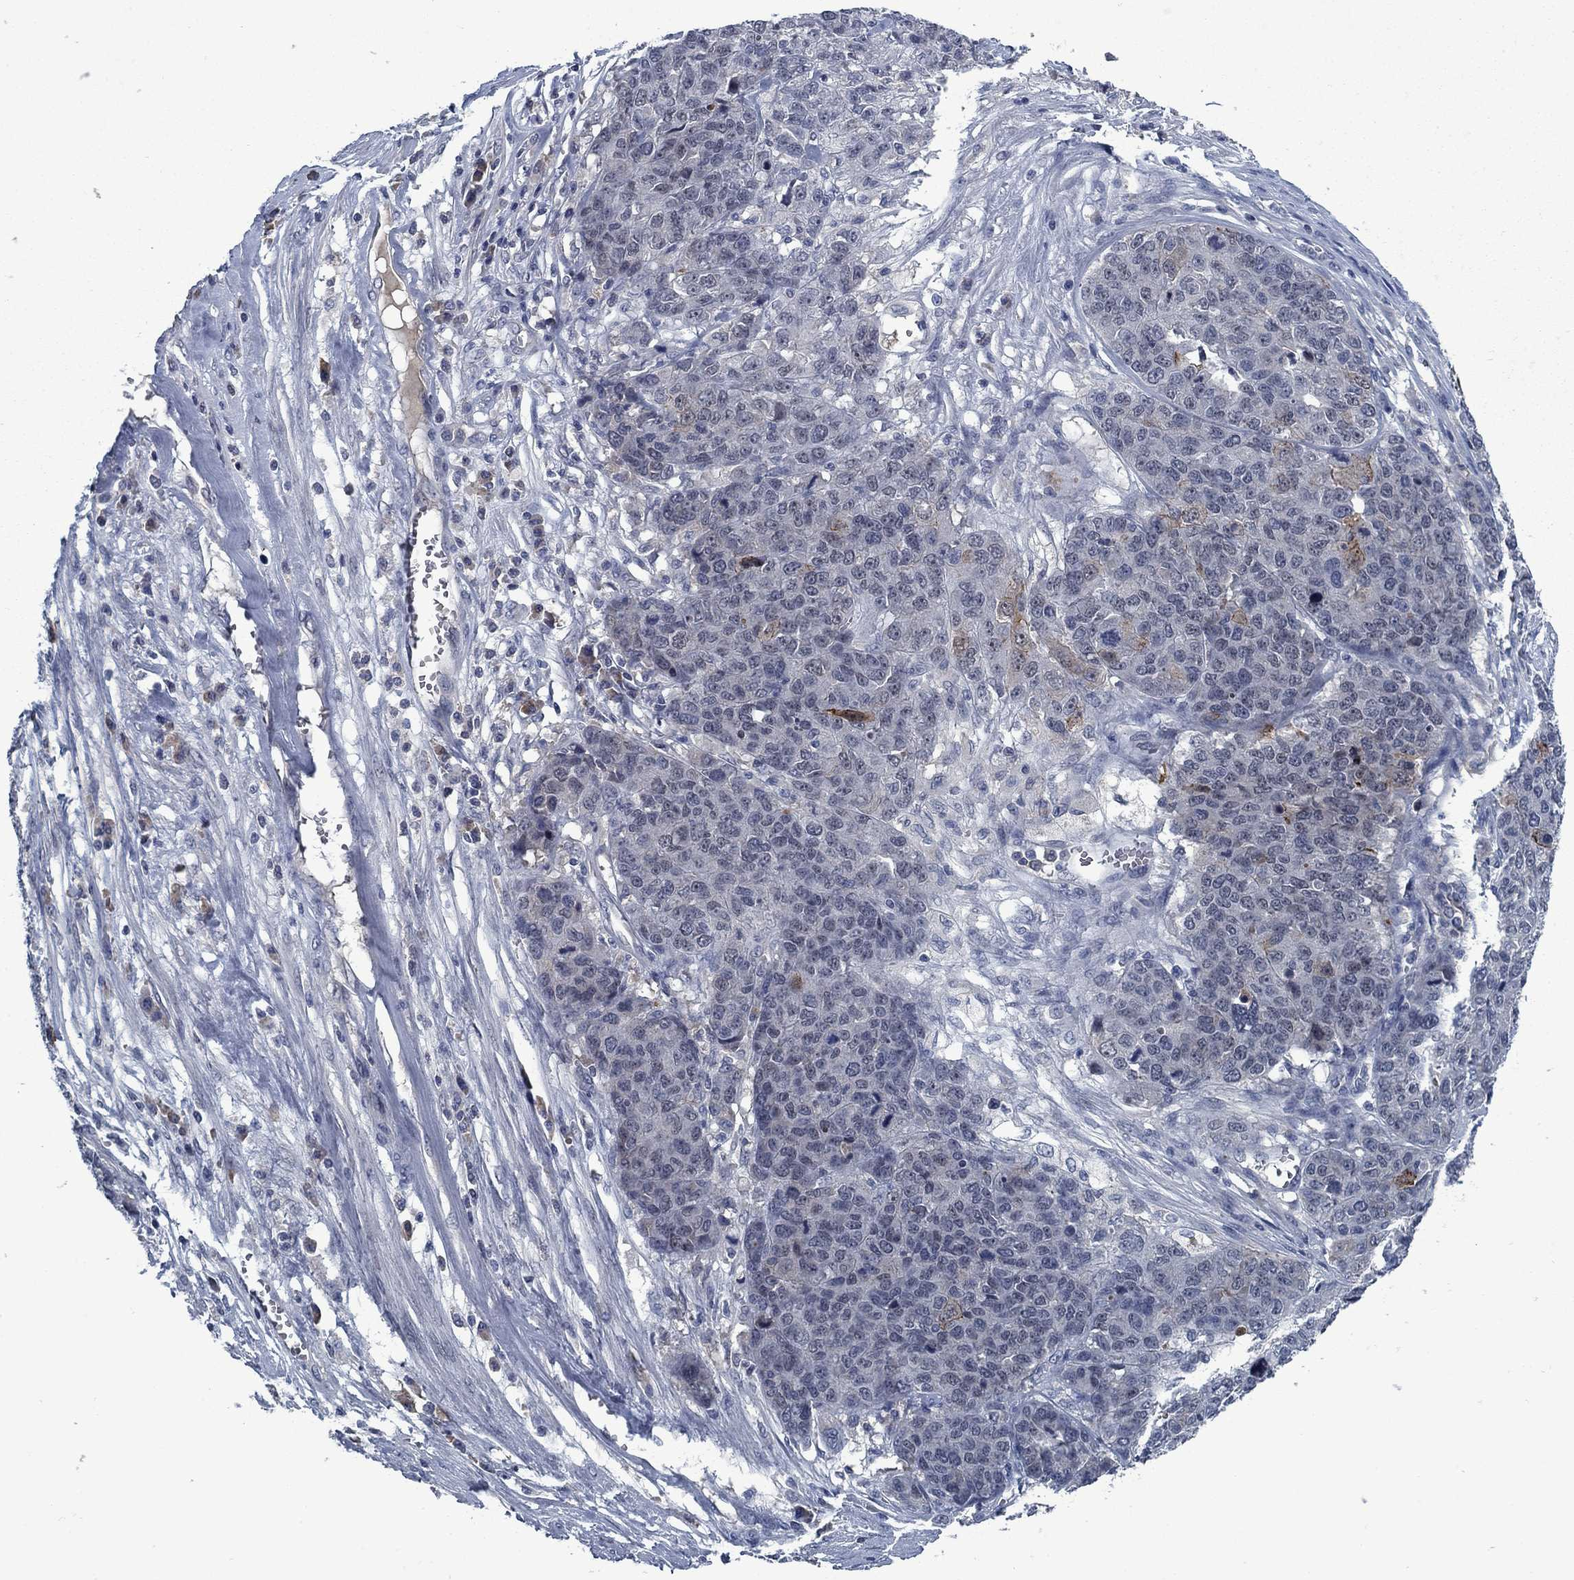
{"staining": {"intensity": "negative", "quantity": "none", "location": "none"}, "tissue": "ovarian cancer", "cell_type": "Tumor cells", "image_type": "cancer", "snomed": [{"axis": "morphology", "description": "Cystadenocarcinoma, serous, NOS"}, {"axis": "topography", "description": "Ovary"}], "caption": "The immunohistochemistry micrograph has no significant staining in tumor cells of ovarian cancer tissue. (Stains: DAB (3,3'-diaminobenzidine) IHC with hematoxylin counter stain, Microscopy: brightfield microscopy at high magnification).", "gene": "PNMA8A", "patient": {"sex": "female", "age": 87}}